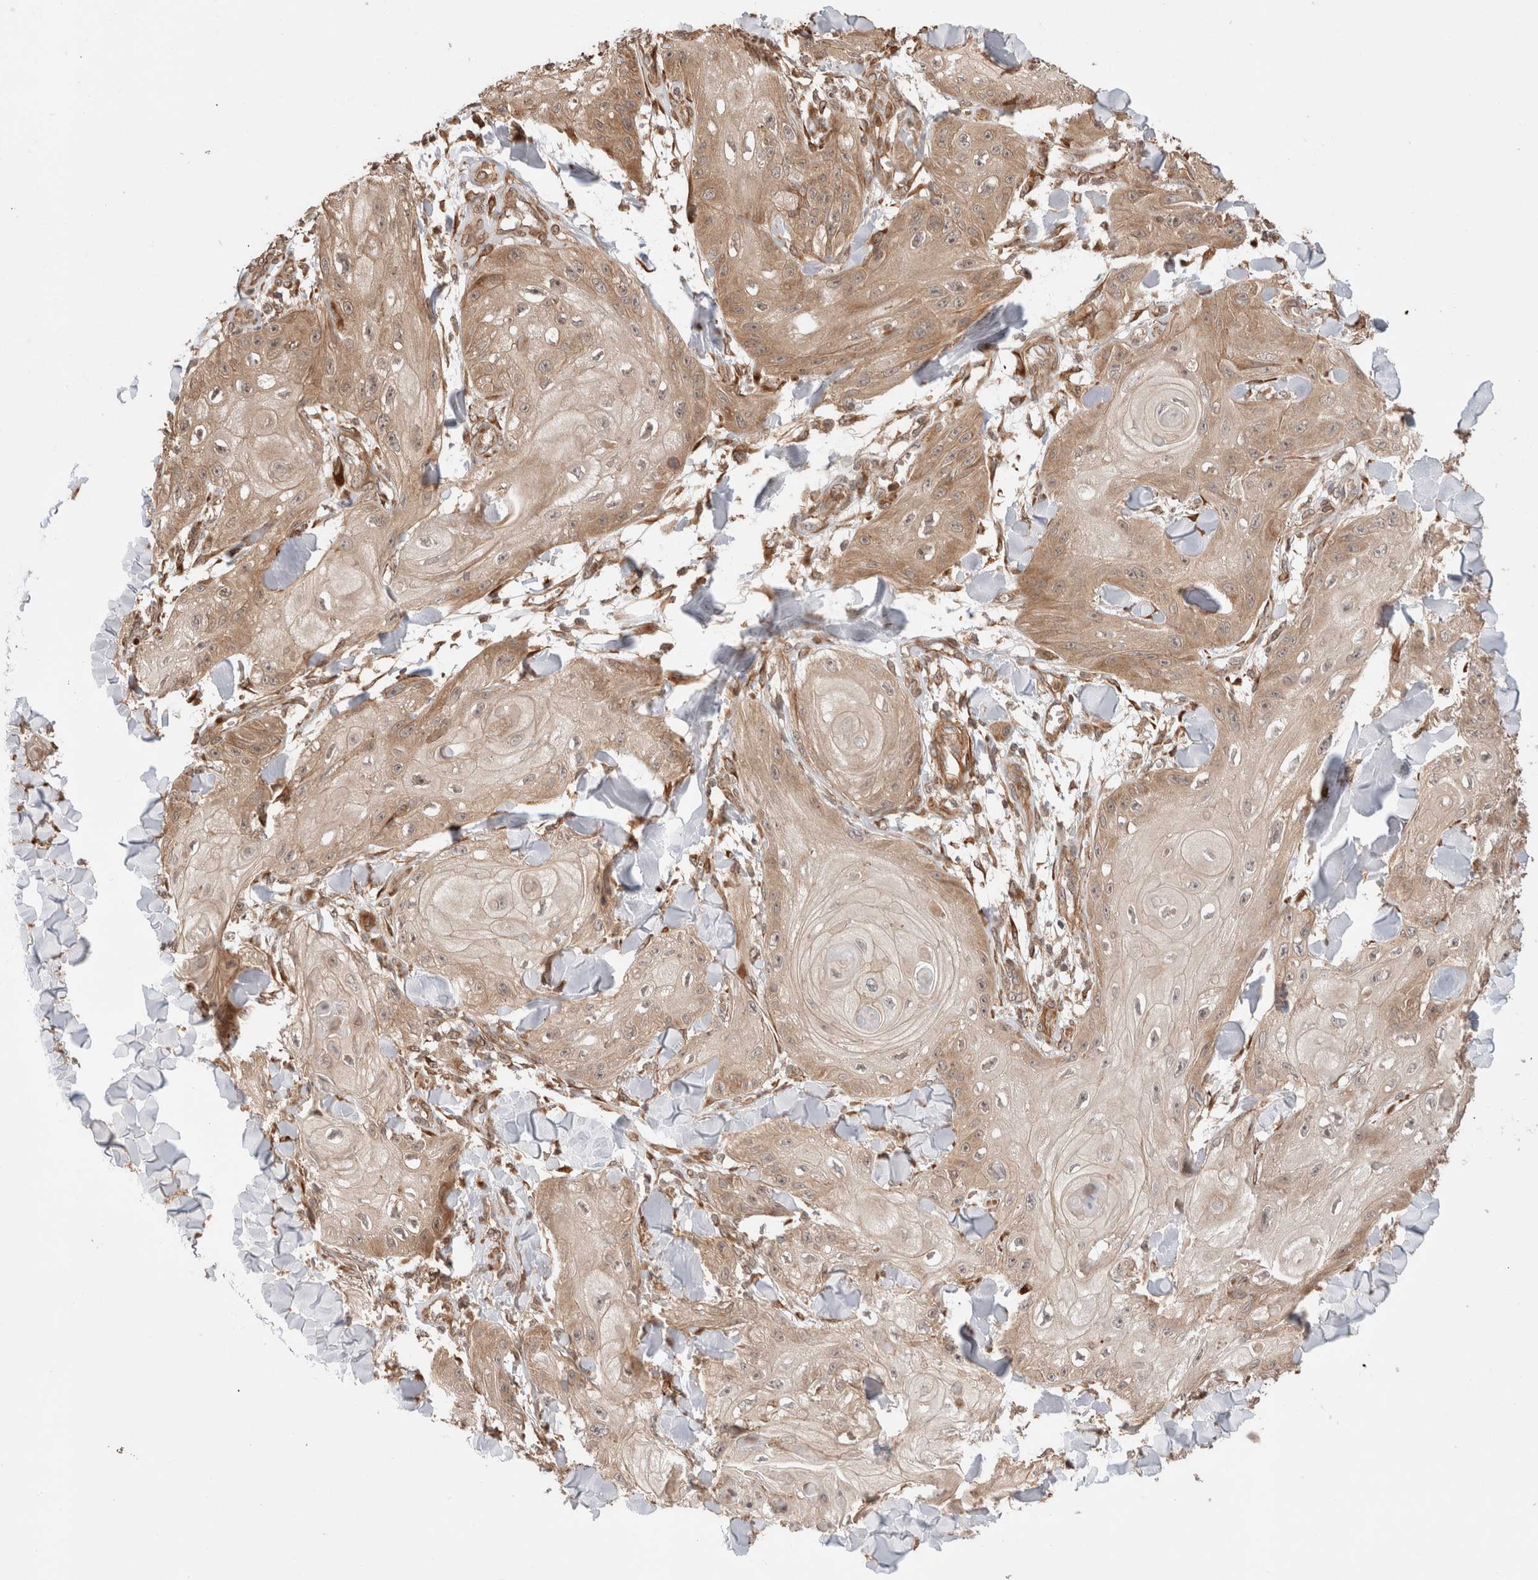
{"staining": {"intensity": "moderate", "quantity": "25%-75%", "location": "cytoplasmic/membranous"}, "tissue": "skin cancer", "cell_type": "Tumor cells", "image_type": "cancer", "snomed": [{"axis": "morphology", "description": "Squamous cell carcinoma, NOS"}, {"axis": "topography", "description": "Skin"}], "caption": "An image of human skin squamous cell carcinoma stained for a protein demonstrates moderate cytoplasmic/membranous brown staining in tumor cells. (Brightfield microscopy of DAB IHC at high magnification).", "gene": "ZNF649", "patient": {"sex": "male", "age": 74}}